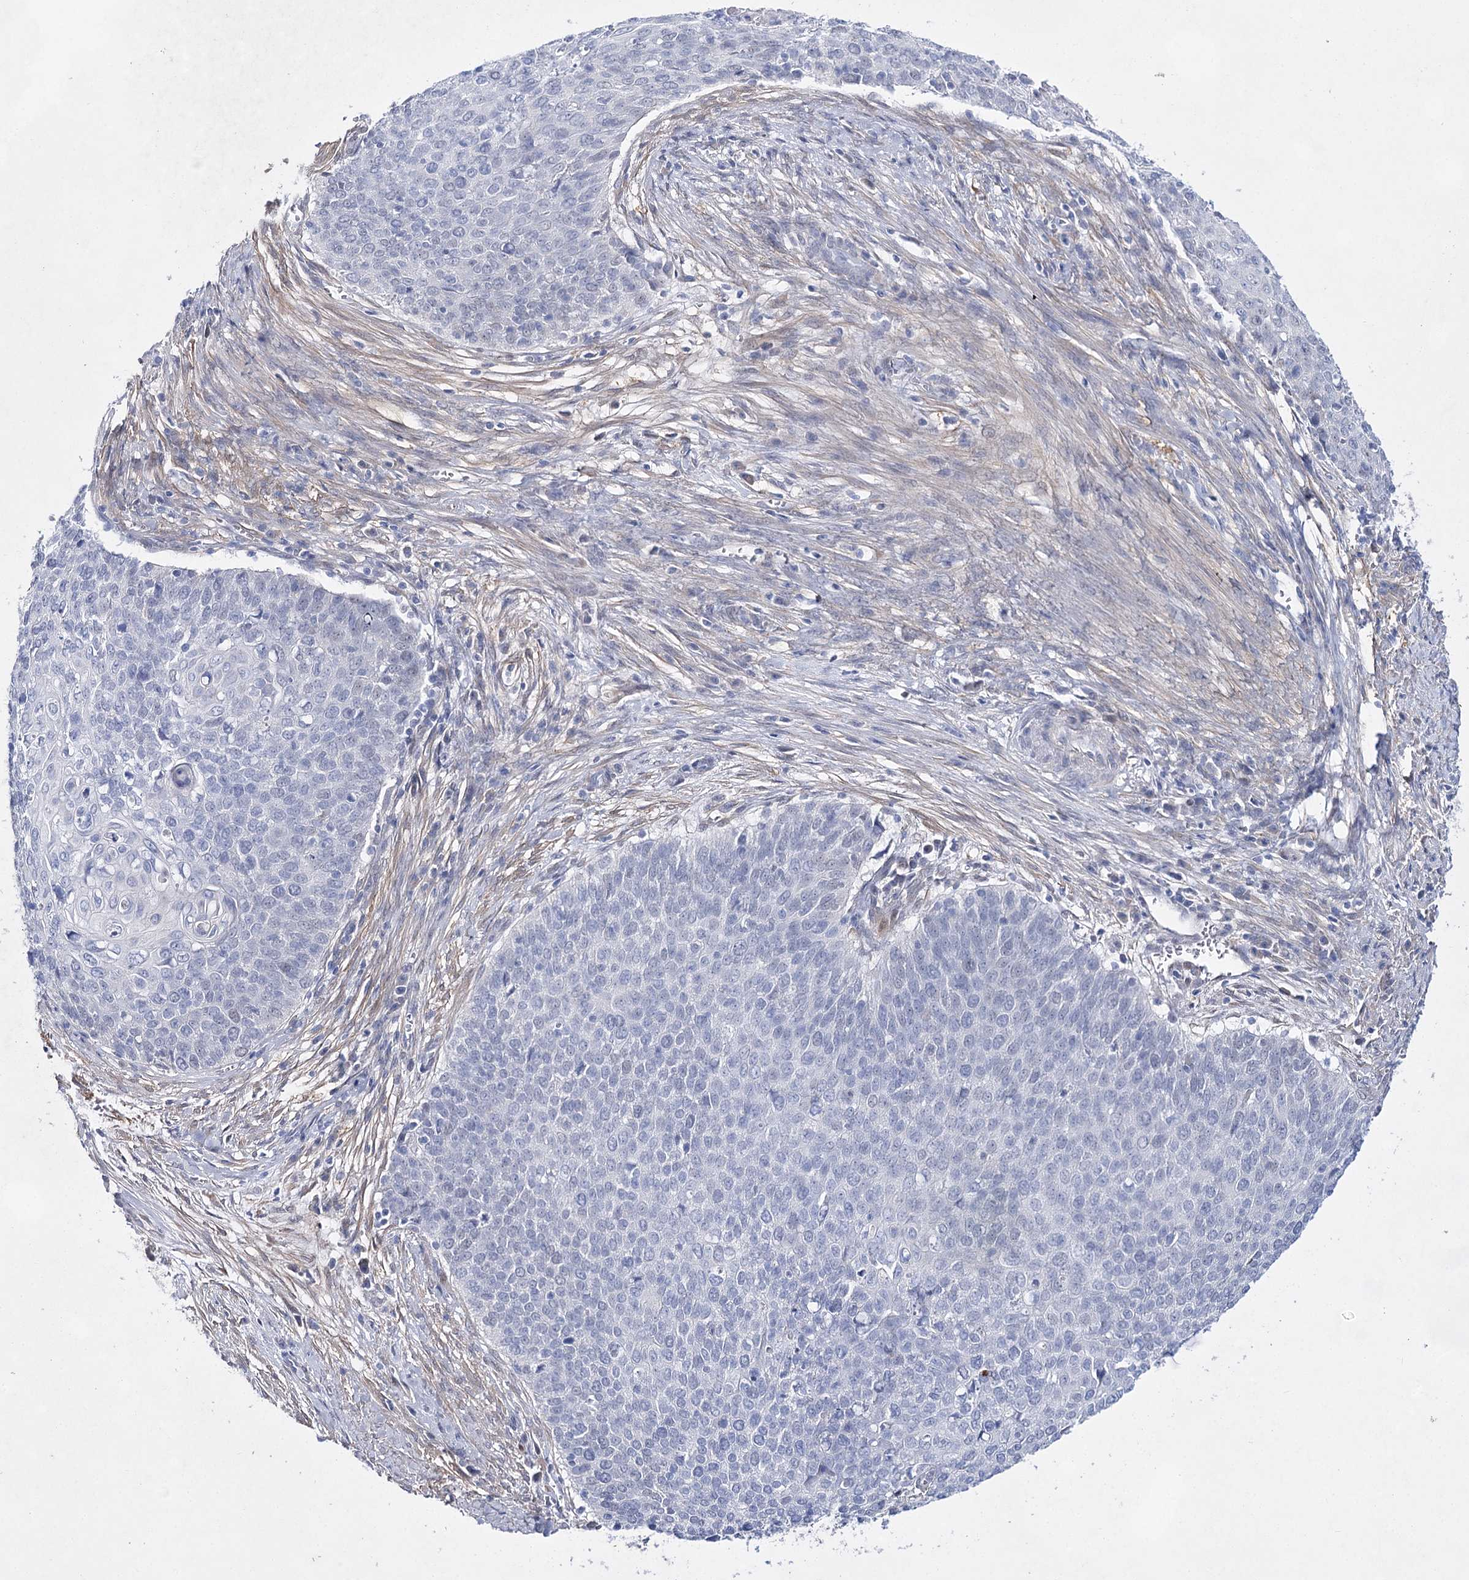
{"staining": {"intensity": "negative", "quantity": "none", "location": "none"}, "tissue": "cervical cancer", "cell_type": "Tumor cells", "image_type": "cancer", "snomed": [{"axis": "morphology", "description": "Squamous cell carcinoma, NOS"}, {"axis": "topography", "description": "Cervix"}], "caption": "The immunohistochemistry (IHC) image has no significant positivity in tumor cells of cervical cancer tissue. (Immunohistochemistry, brightfield microscopy, high magnification).", "gene": "UGDH", "patient": {"sex": "female", "age": 39}}